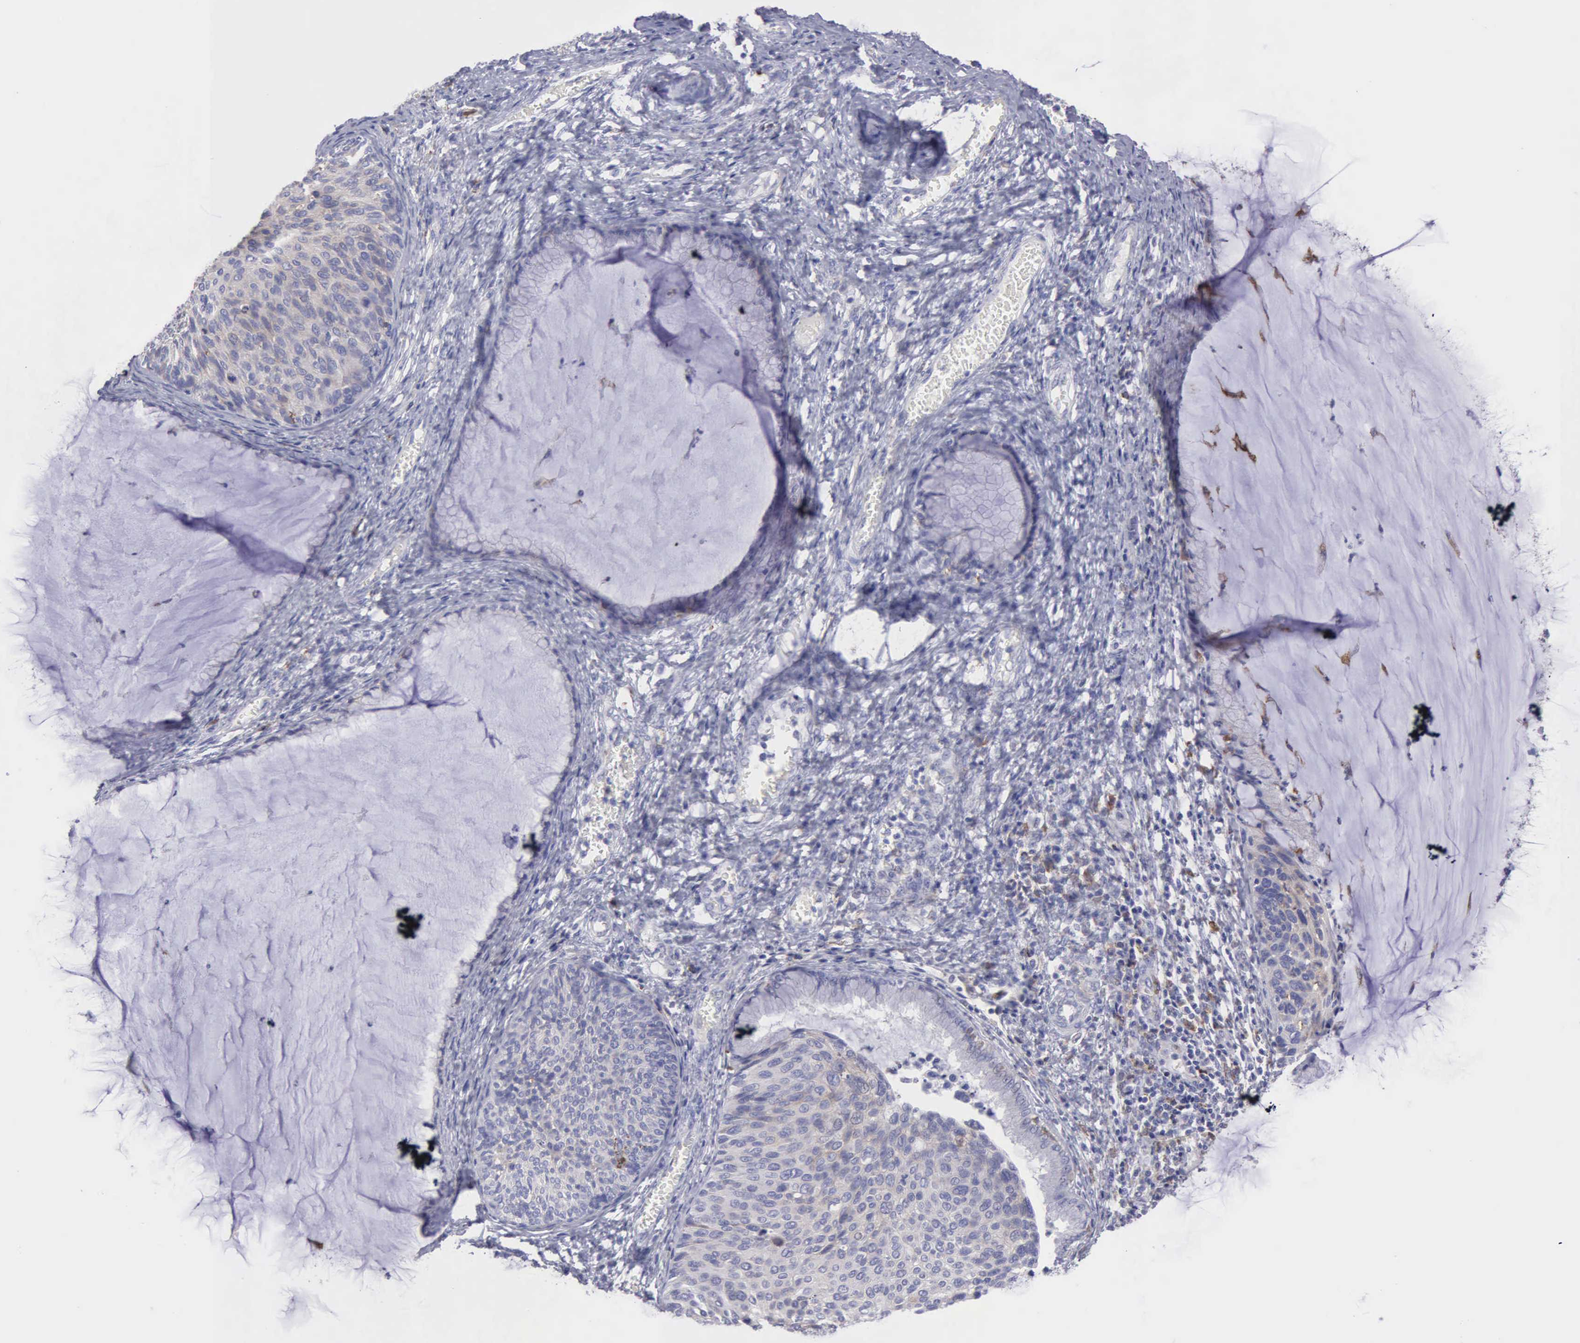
{"staining": {"intensity": "negative", "quantity": "none", "location": "none"}, "tissue": "cervical cancer", "cell_type": "Tumor cells", "image_type": "cancer", "snomed": [{"axis": "morphology", "description": "Squamous cell carcinoma, NOS"}, {"axis": "topography", "description": "Cervix"}], "caption": "An image of squamous cell carcinoma (cervical) stained for a protein reveals no brown staining in tumor cells.", "gene": "TYRP1", "patient": {"sex": "female", "age": 36}}